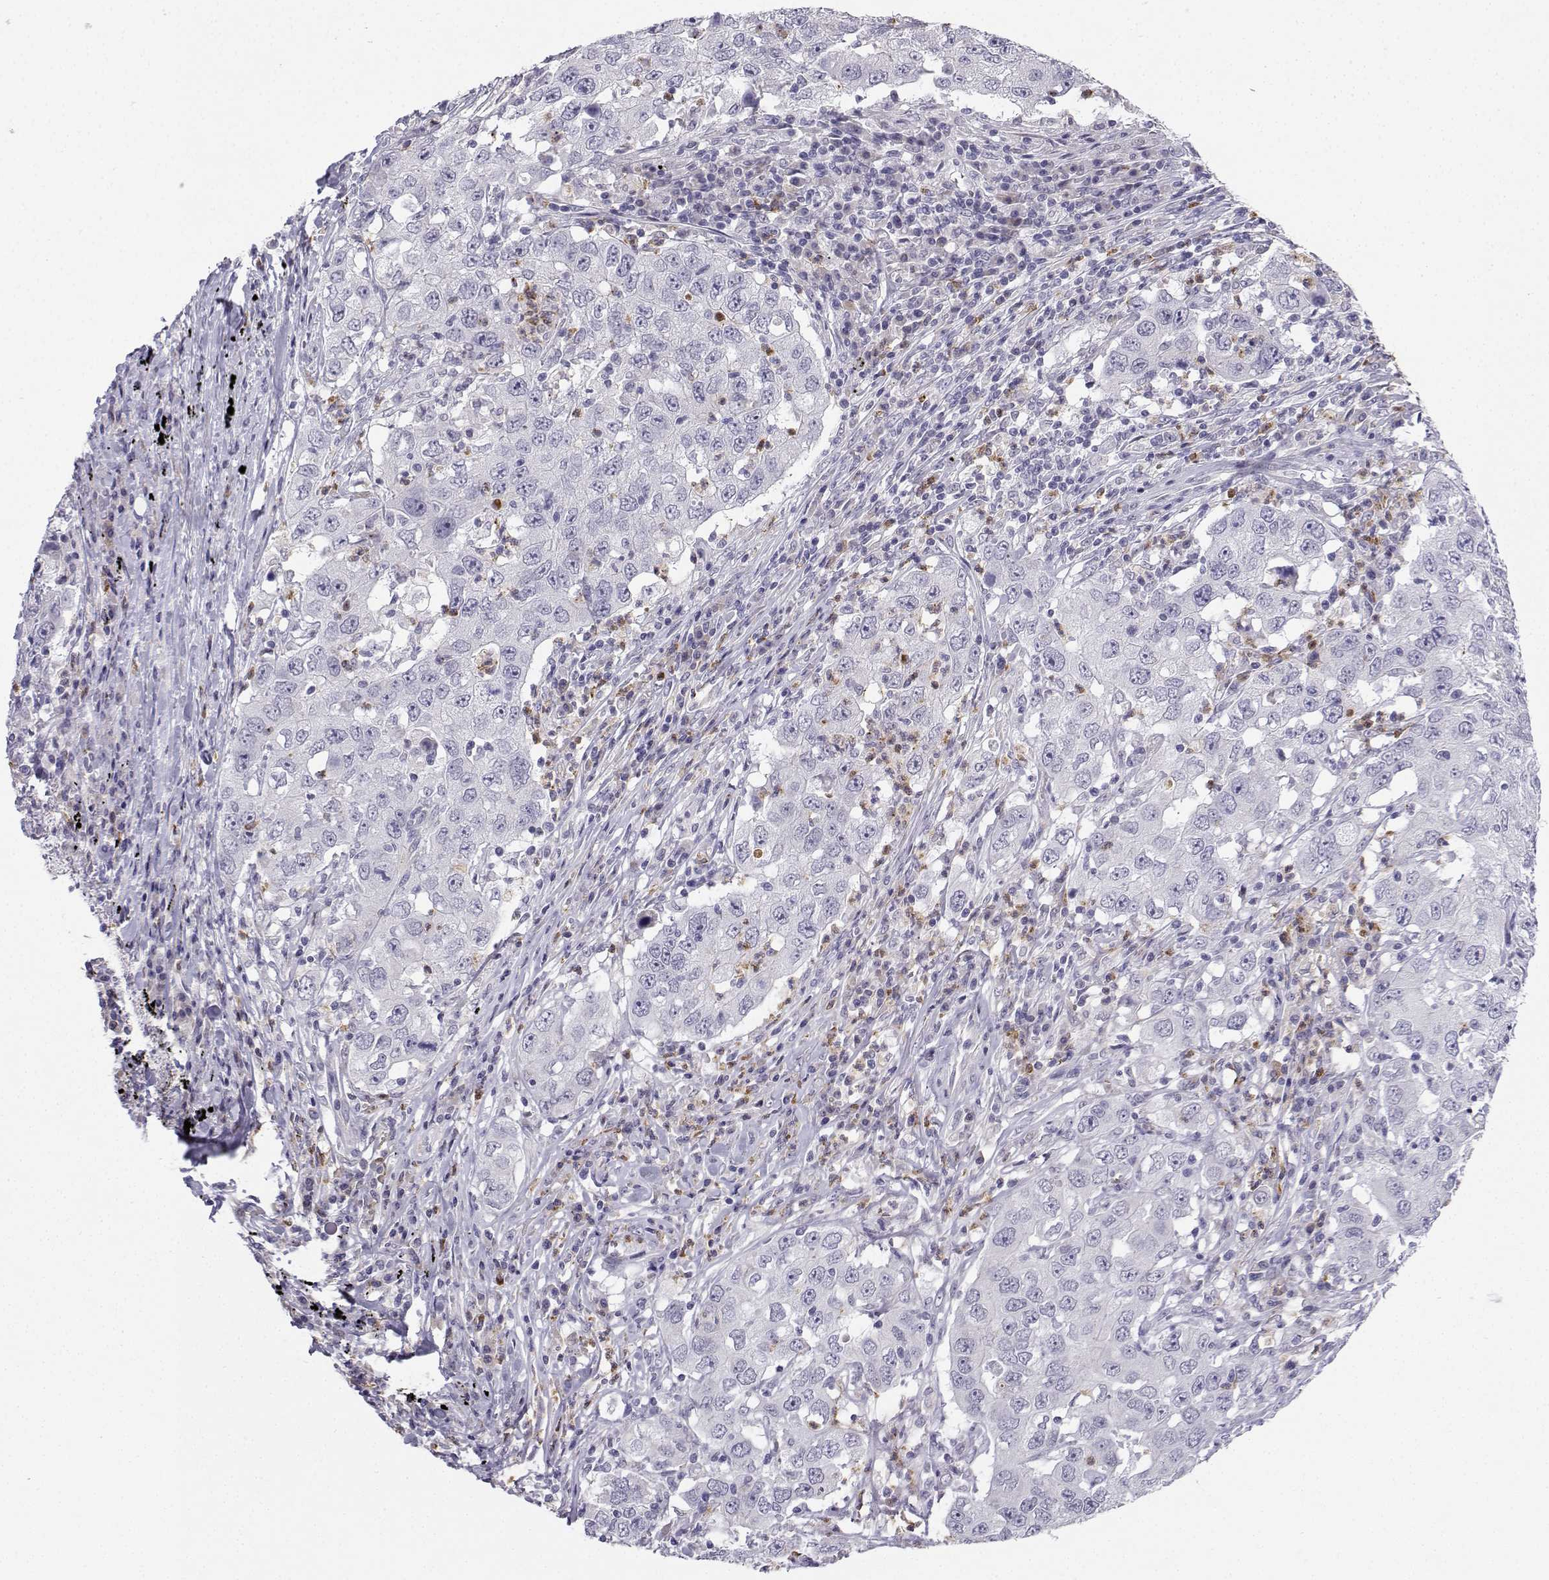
{"staining": {"intensity": "negative", "quantity": "none", "location": "none"}, "tissue": "lung cancer", "cell_type": "Tumor cells", "image_type": "cancer", "snomed": [{"axis": "morphology", "description": "Adenocarcinoma, NOS"}, {"axis": "topography", "description": "Lung"}], "caption": "Tumor cells show no significant protein positivity in lung cancer (adenocarcinoma).", "gene": "CALY", "patient": {"sex": "male", "age": 73}}